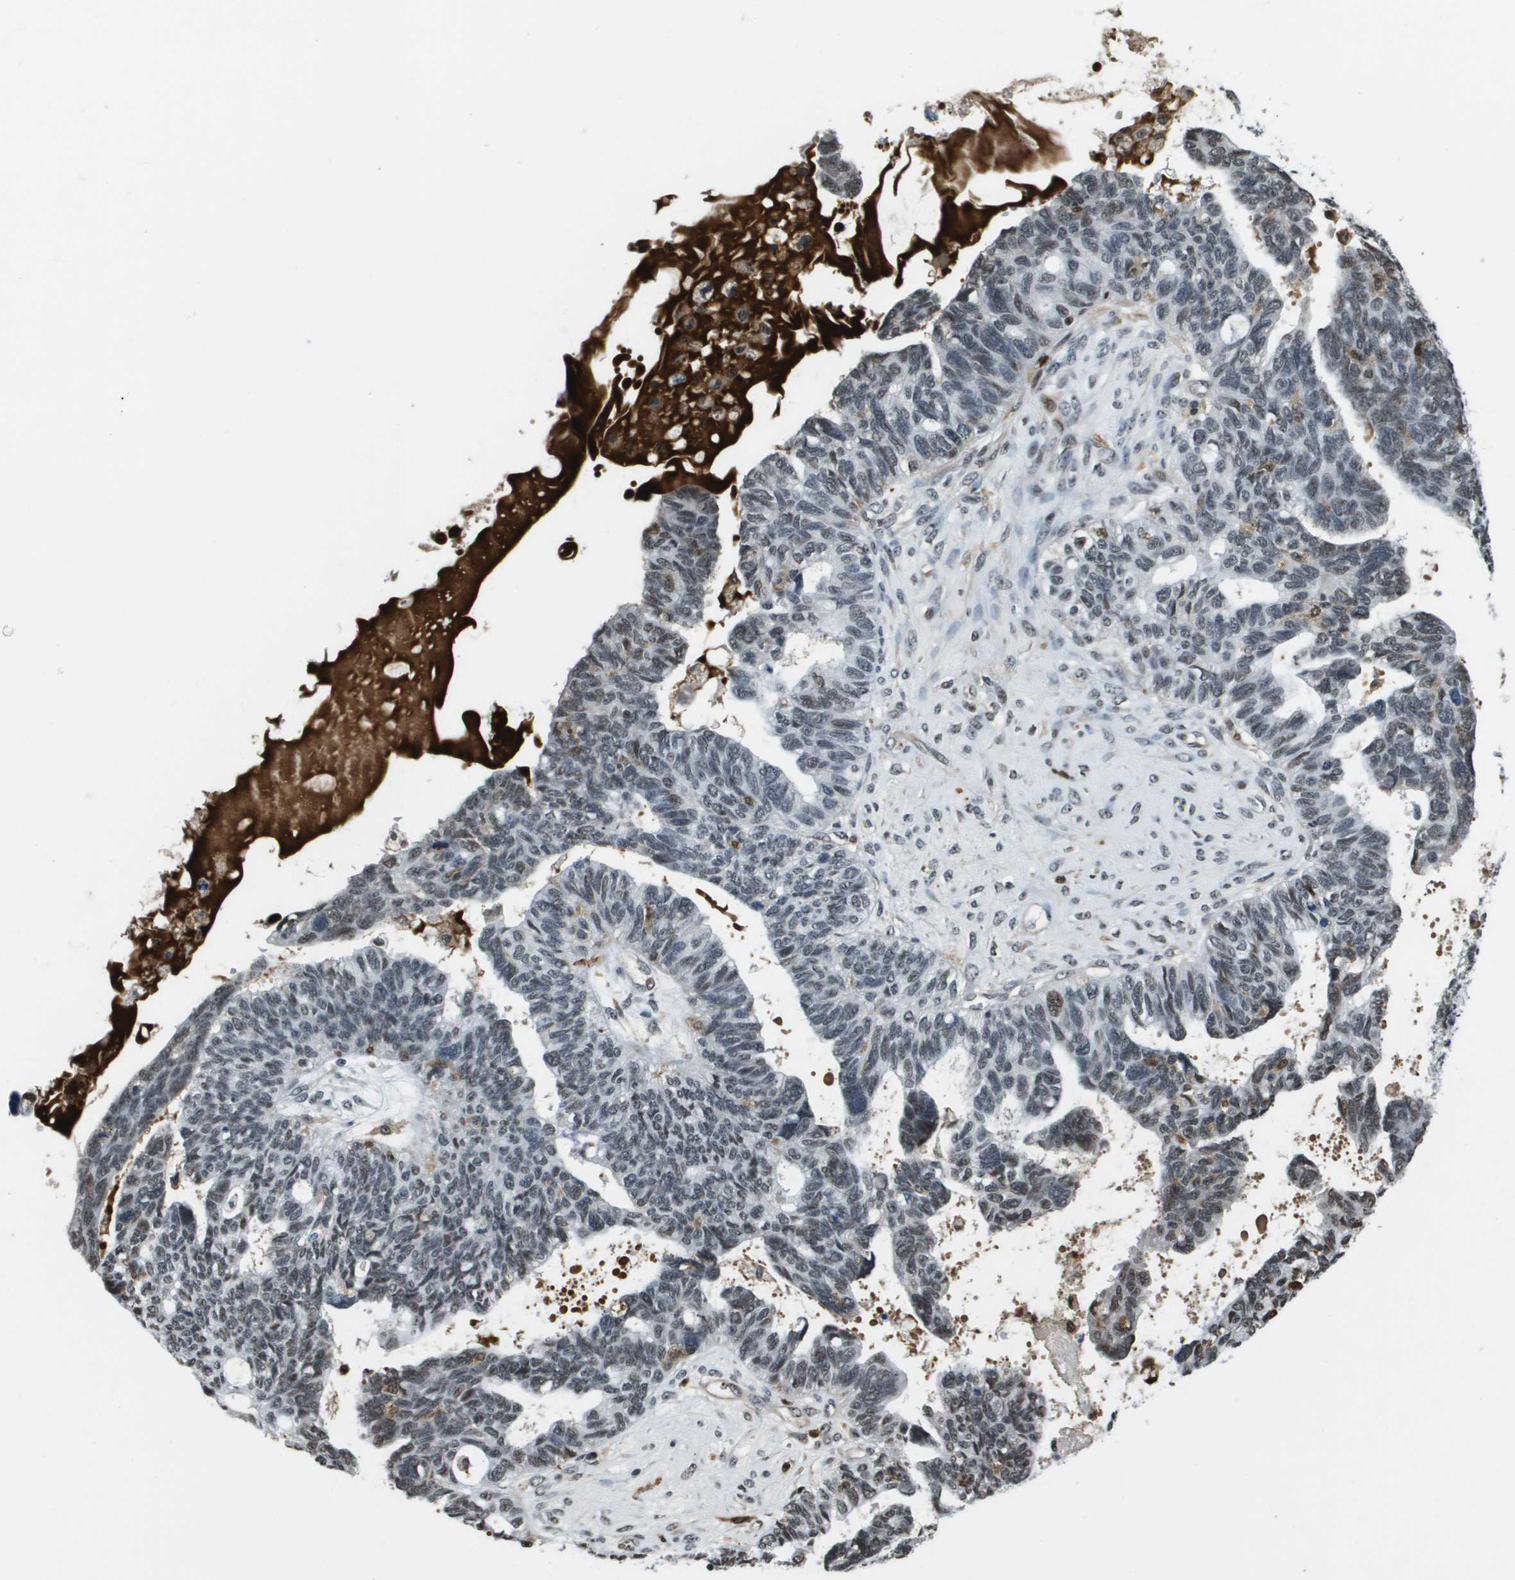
{"staining": {"intensity": "moderate", "quantity": "25%-75%", "location": "nuclear"}, "tissue": "ovarian cancer", "cell_type": "Tumor cells", "image_type": "cancer", "snomed": [{"axis": "morphology", "description": "Cystadenocarcinoma, serous, NOS"}, {"axis": "topography", "description": "Ovary"}], "caption": "Moderate nuclear protein staining is present in approximately 25%-75% of tumor cells in ovarian cancer.", "gene": "EP400", "patient": {"sex": "female", "age": 79}}